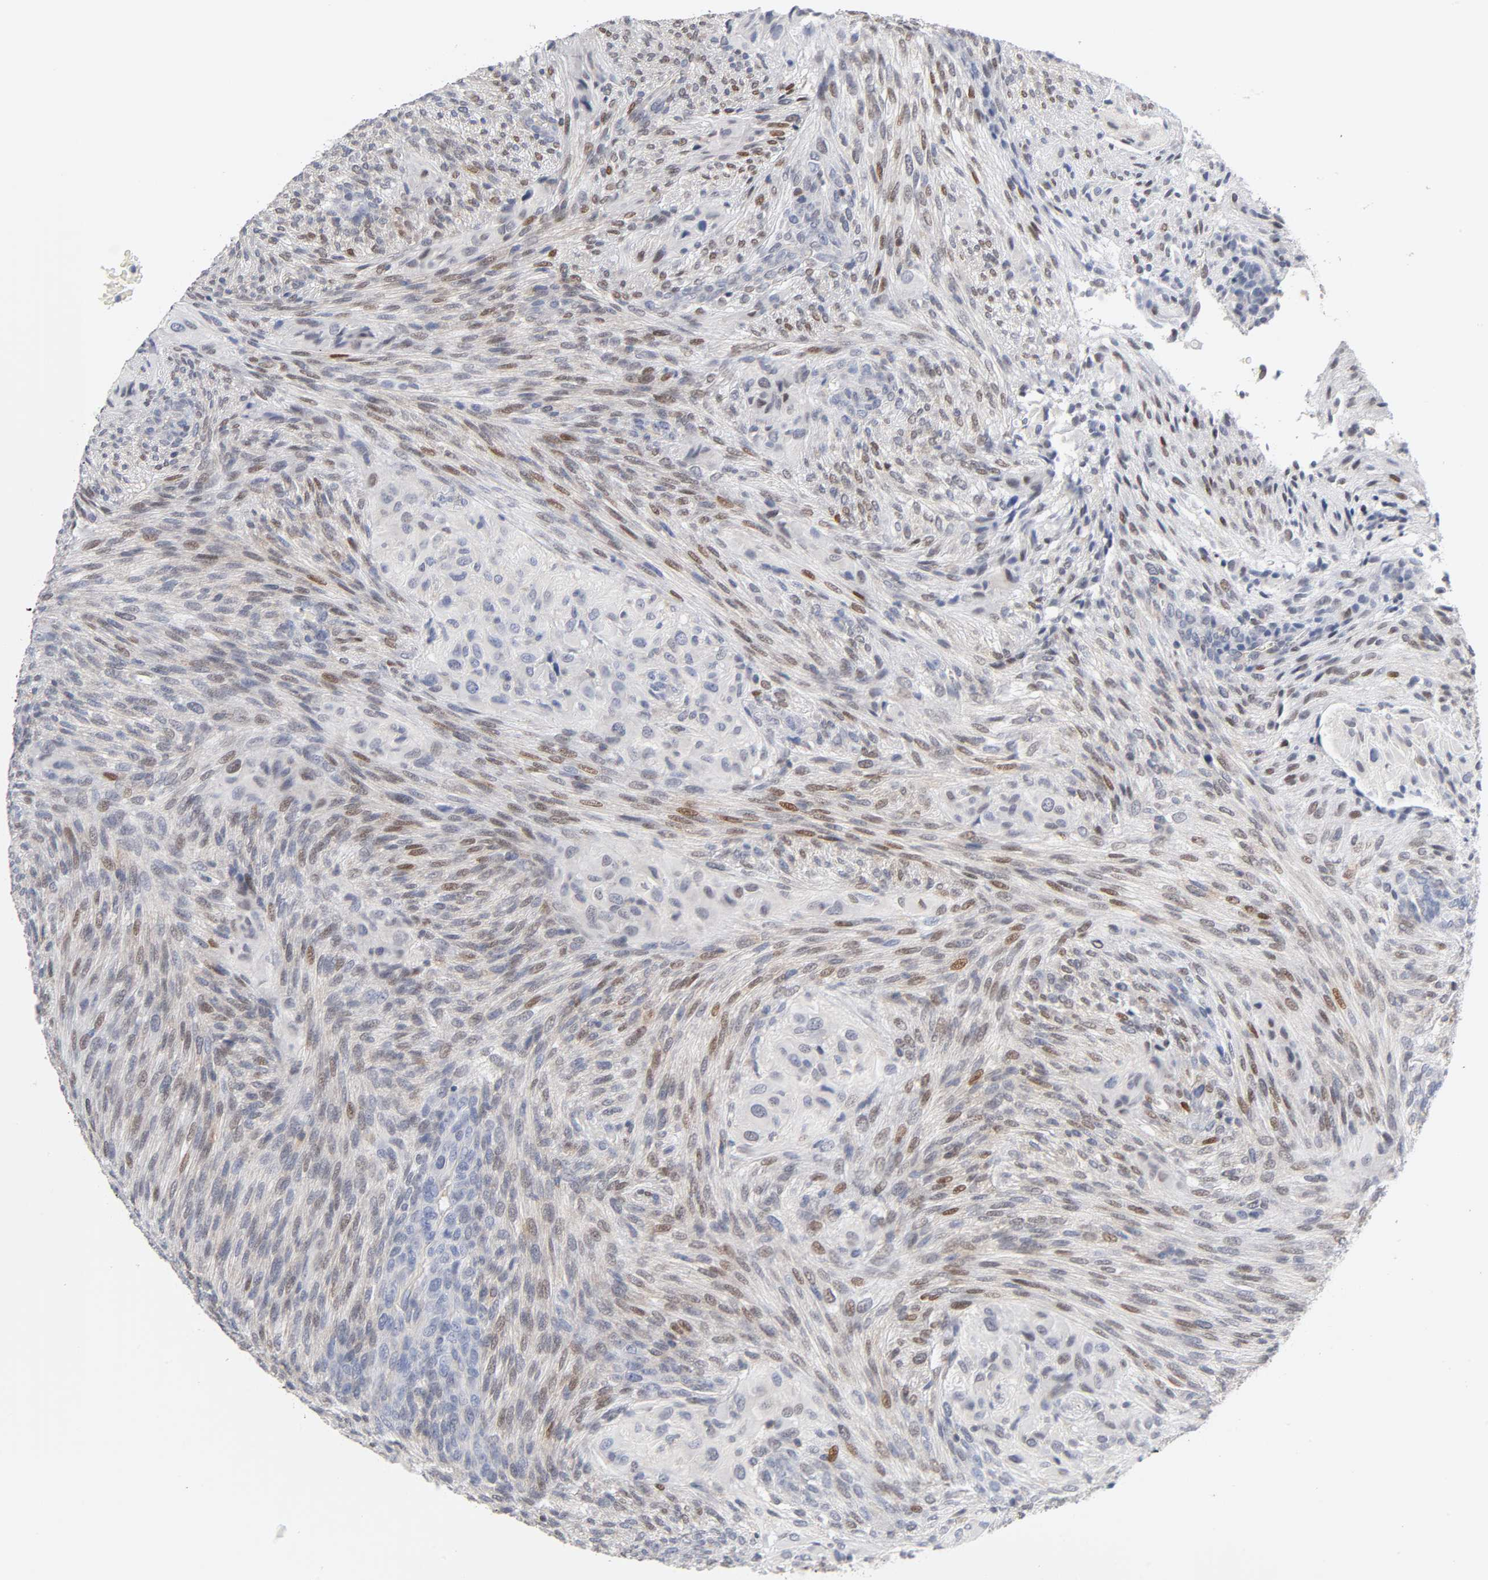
{"staining": {"intensity": "moderate", "quantity": "25%-75%", "location": "nuclear"}, "tissue": "glioma", "cell_type": "Tumor cells", "image_type": "cancer", "snomed": [{"axis": "morphology", "description": "Glioma, malignant, High grade"}, {"axis": "topography", "description": "Cerebral cortex"}], "caption": "Moderate nuclear positivity for a protein is appreciated in about 25%-75% of tumor cells of malignant high-grade glioma using immunohistochemistry (IHC).", "gene": "NFATC1", "patient": {"sex": "female", "age": 55}}